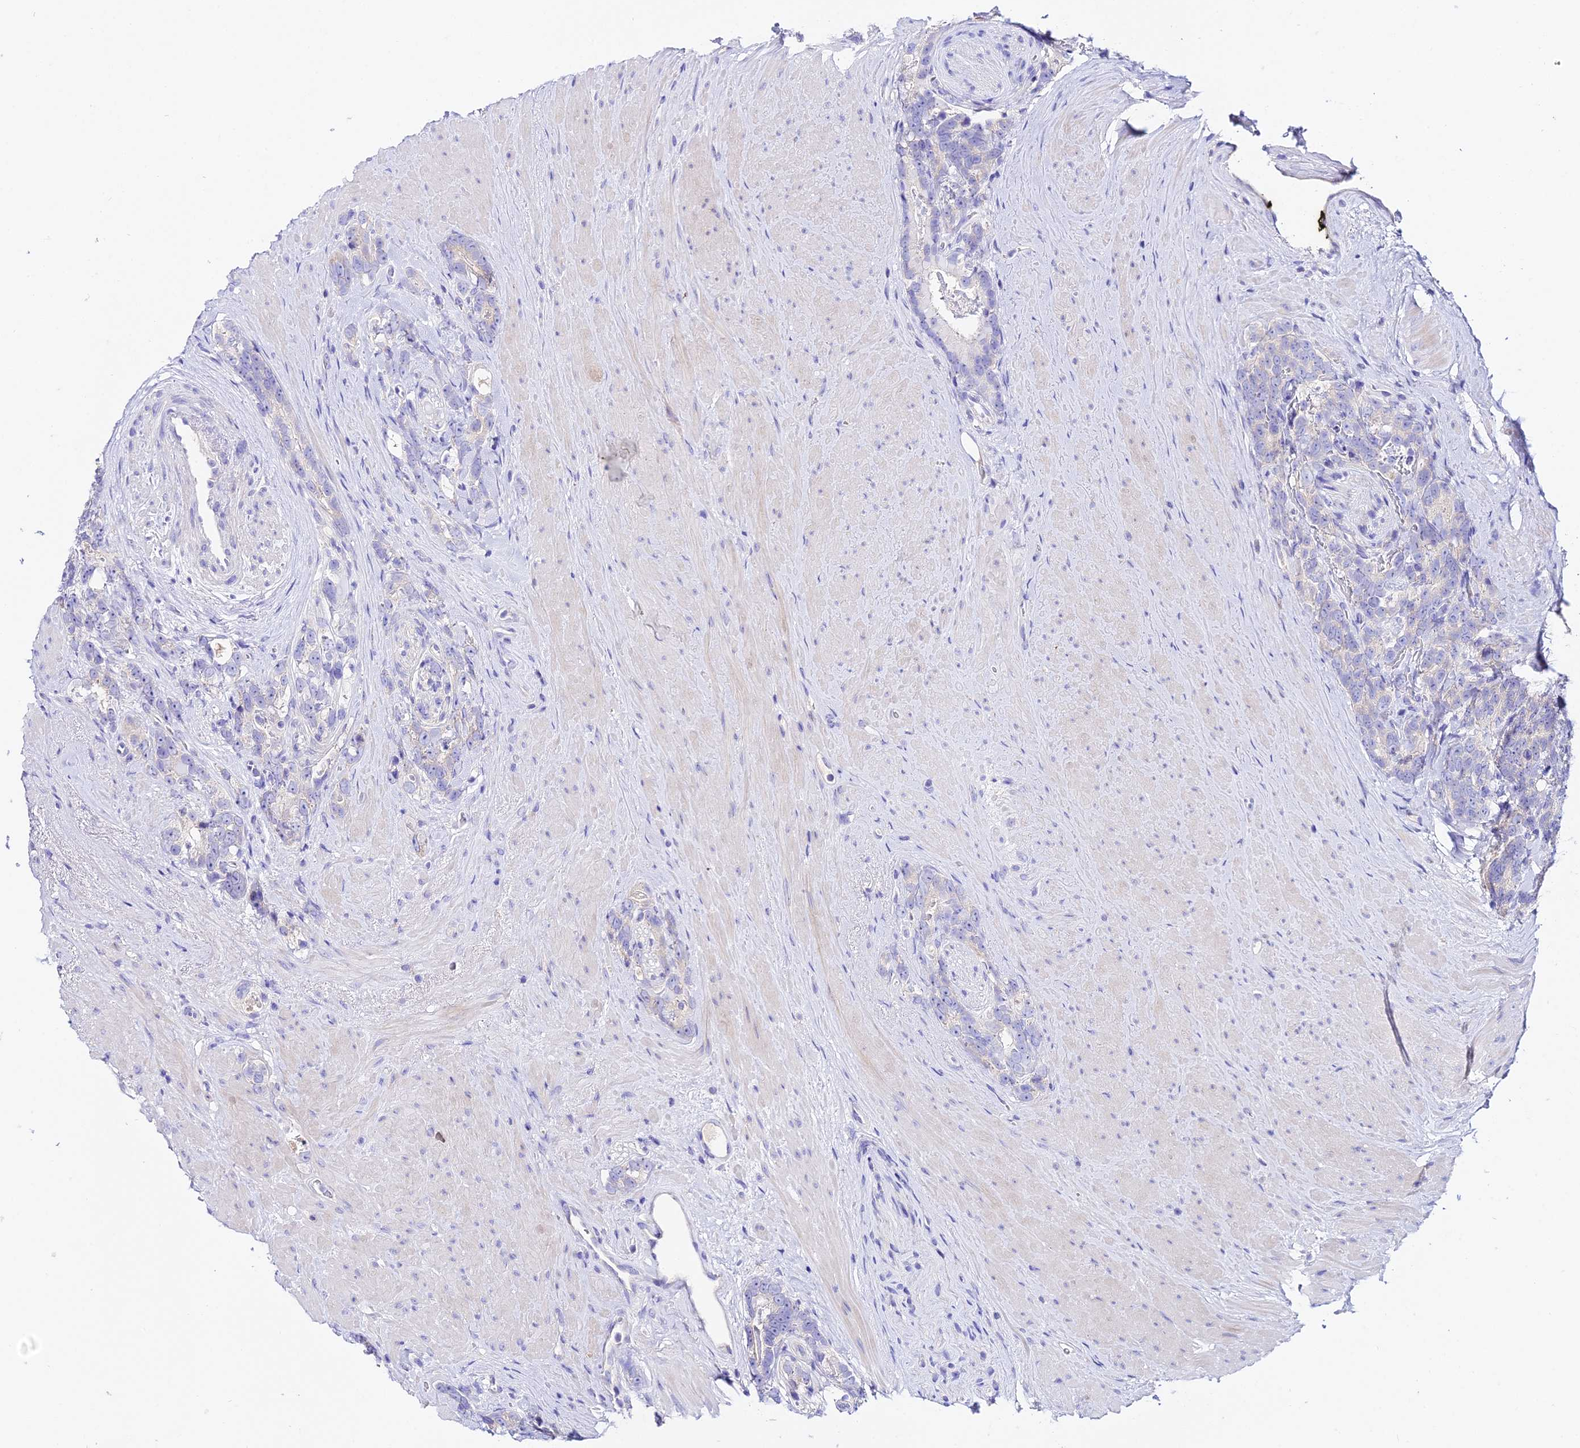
{"staining": {"intensity": "negative", "quantity": "none", "location": "none"}, "tissue": "prostate cancer", "cell_type": "Tumor cells", "image_type": "cancer", "snomed": [{"axis": "morphology", "description": "Adenocarcinoma, High grade"}, {"axis": "topography", "description": "Prostate"}], "caption": "DAB immunohistochemical staining of human prostate cancer (adenocarcinoma (high-grade)) shows no significant expression in tumor cells.", "gene": "TMEM117", "patient": {"sex": "male", "age": 74}}